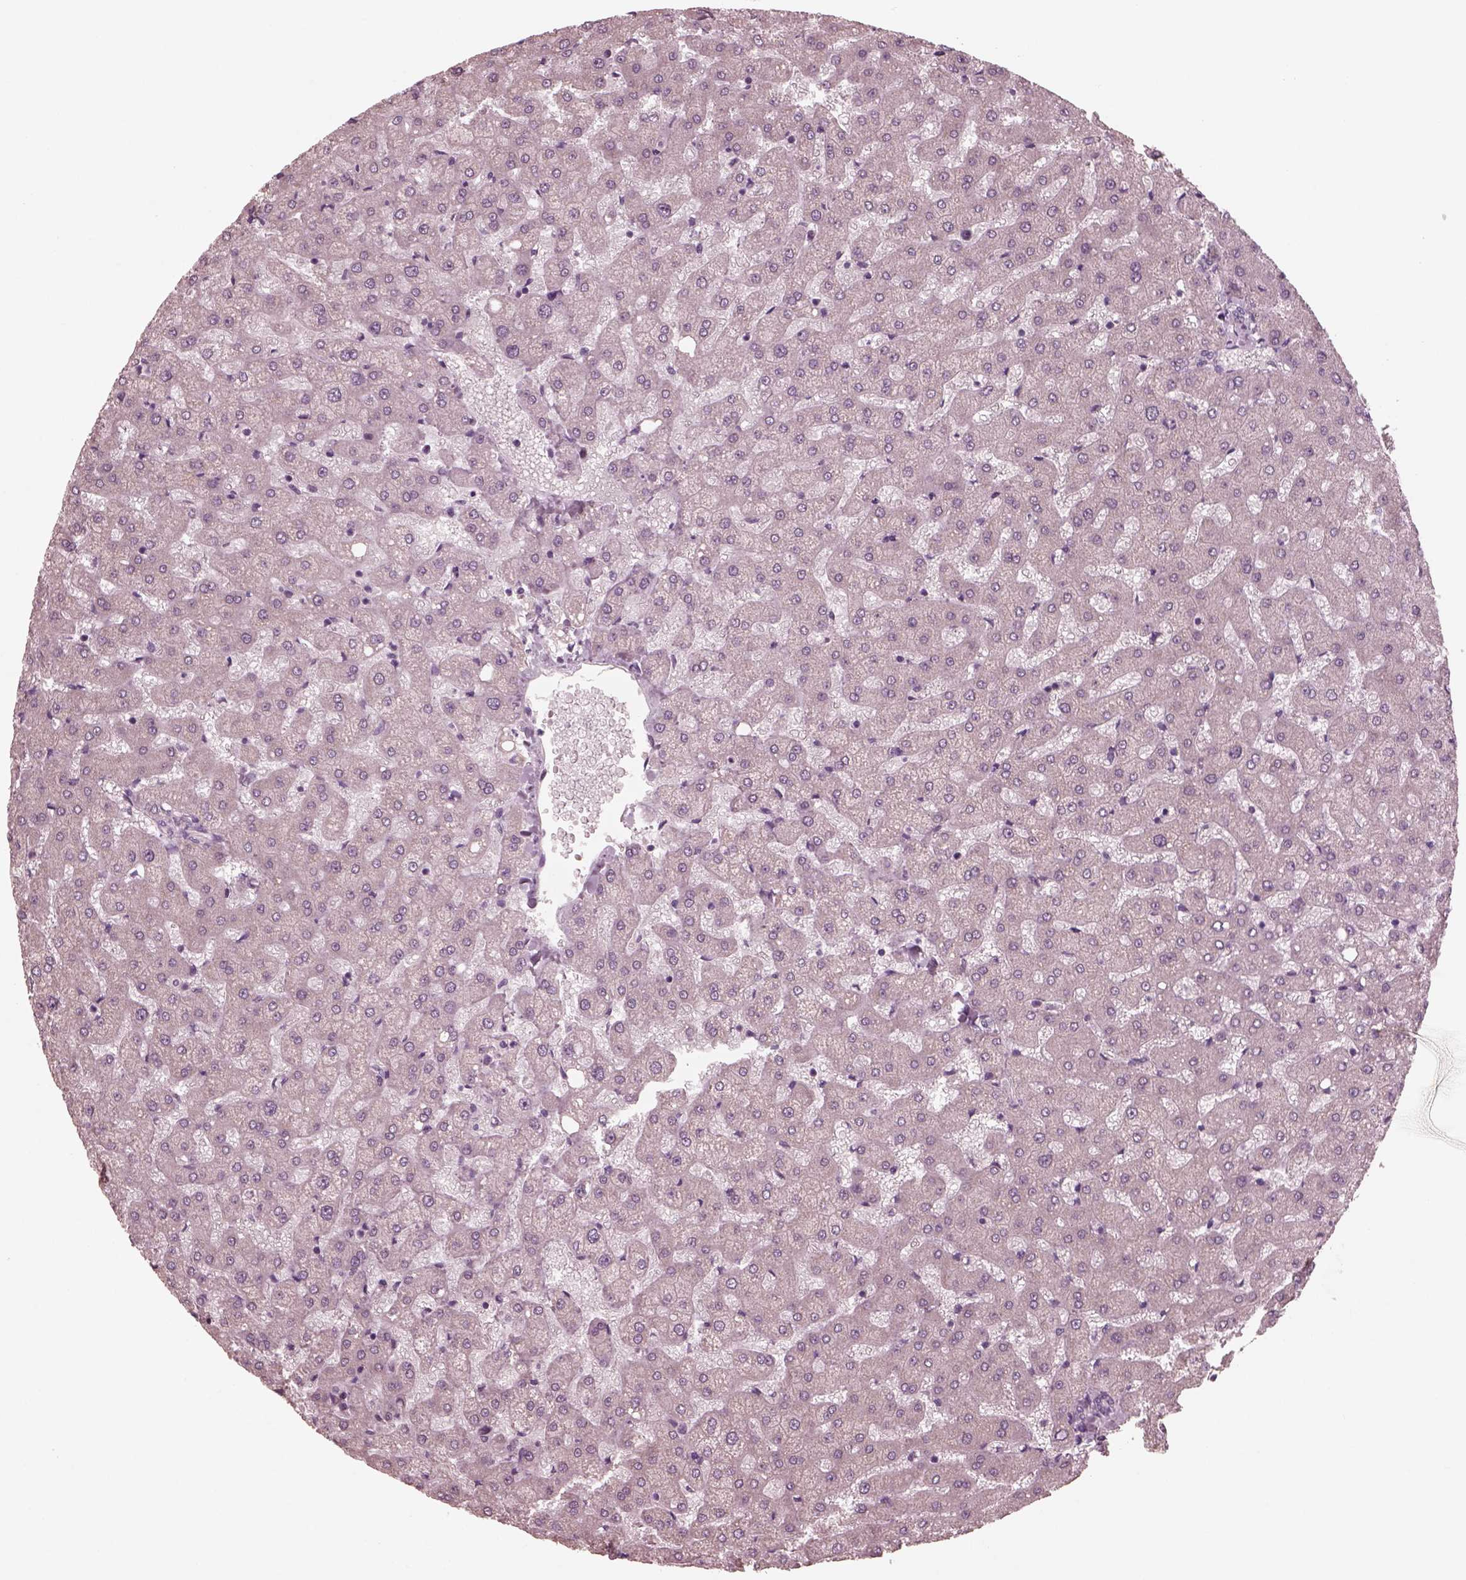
{"staining": {"intensity": "negative", "quantity": "none", "location": "none"}, "tissue": "liver", "cell_type": "Cholangiocytes", "image_type": "normal", "snomed": [{"axis": "morphology", "description": "Normal tissue, NOS"}, {"axis": "topography", "description": "Liver"}], "caption": "Immunohistochemistry (IHC) of unremarkable human liver shows no staining in cholangiocytes. (DAB (3,3'-diaminobenzidine) immunohistochemistry, high magnification).", "gene": "SAXO1", "patient": {"sex": "female", "age": 50}}